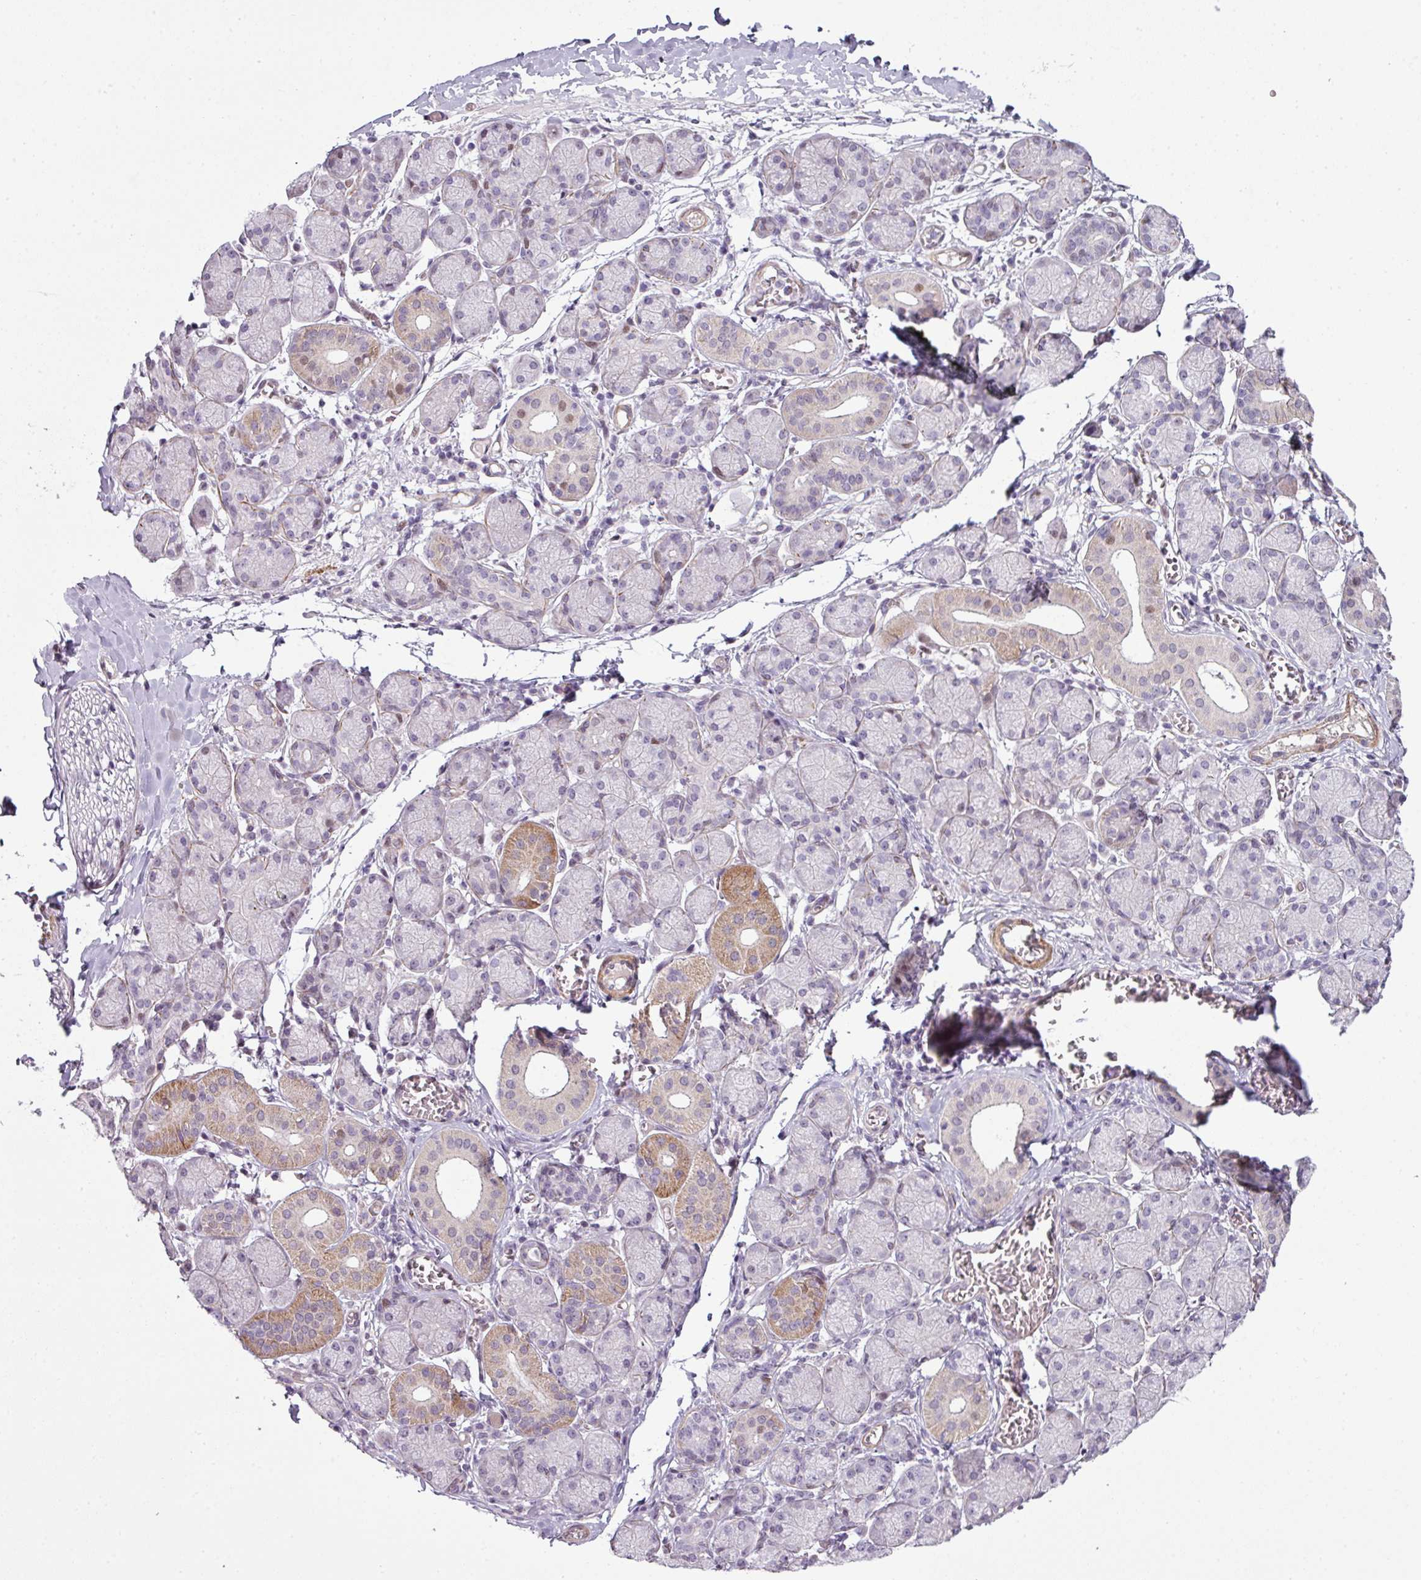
{"staining": {"intensity": "moderate", "quantity": "<25%", "location": "nuclear"}, "tissue": "salivary gland", "cell_type": "Glandular cells", "image_type": "normal", "snomed": [{"axis": "morphology", "description": "Normal tissue, NOS"}, {"axis": "topography", "description": "Salivary gland"}], "caption": "A micrograph of human salivary gland stained for a protein demonstrates moderate nuclear brown staining in glandular cells. Nuclei are stained in blue.", "gene": "ZNF688", "patient": {"sex": "female", "age": 24}}